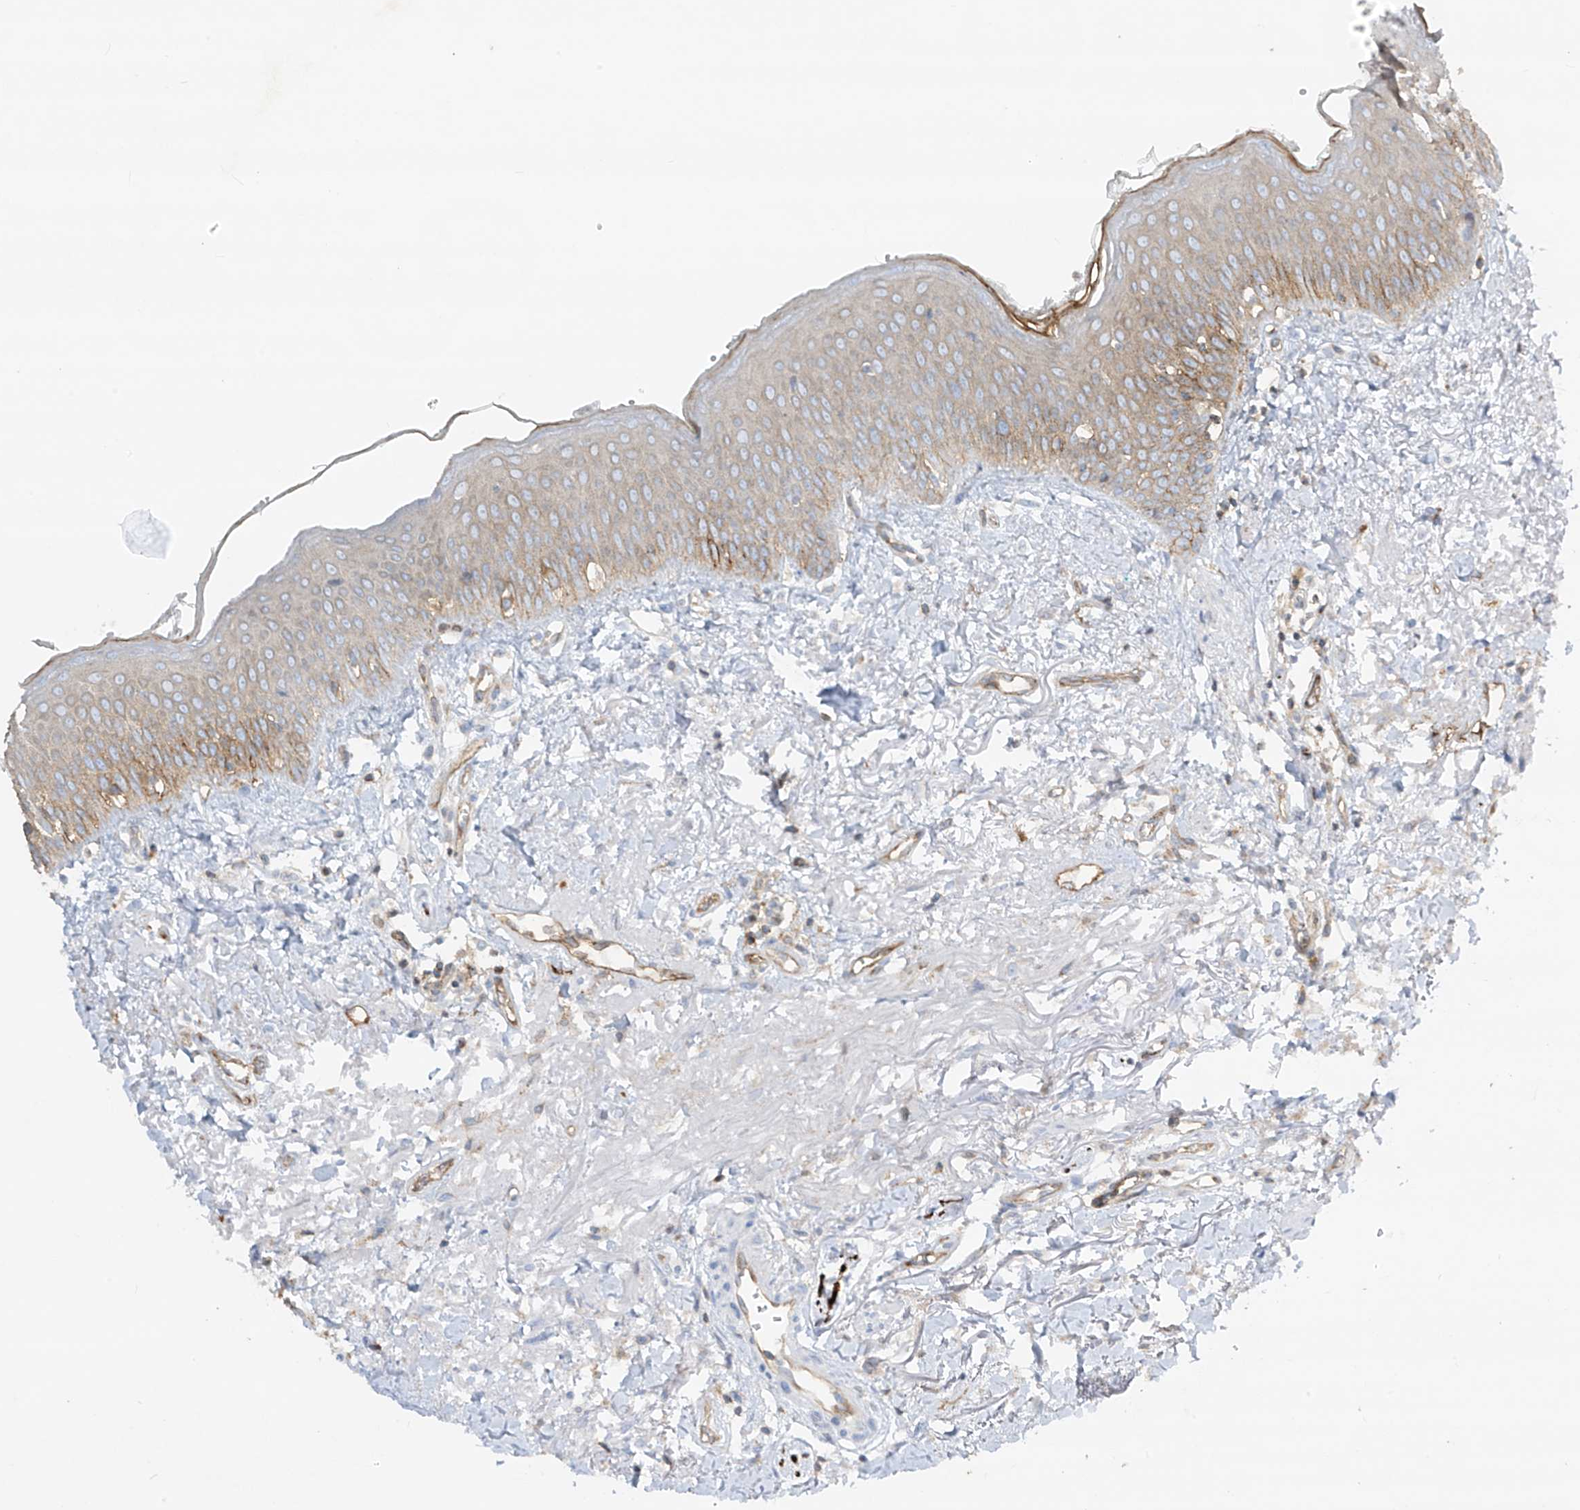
{"staining": {"intensity": "moderate", "quantity": "<25%", "location": "cytoplasmic/membranous"}, "tissue": "oral mucosa", "cell_type": "Squamous epithelial cells", "image_type": "normal", "snomed": [{"axis": "morphology", "description": "Normal tissue, NOS"}, {"axis": "topography", "description": "Oral tissue"}], "caption": "A photomicrograph showing moderate cytoplasmic/membranous positivity in about <25% of squamous epithelial cells in unremarkable oral mucosa, as visualized by brown immunohistochemical staining.", "gene": "HLA", "patient": {"sex": "female", "age": 70}}